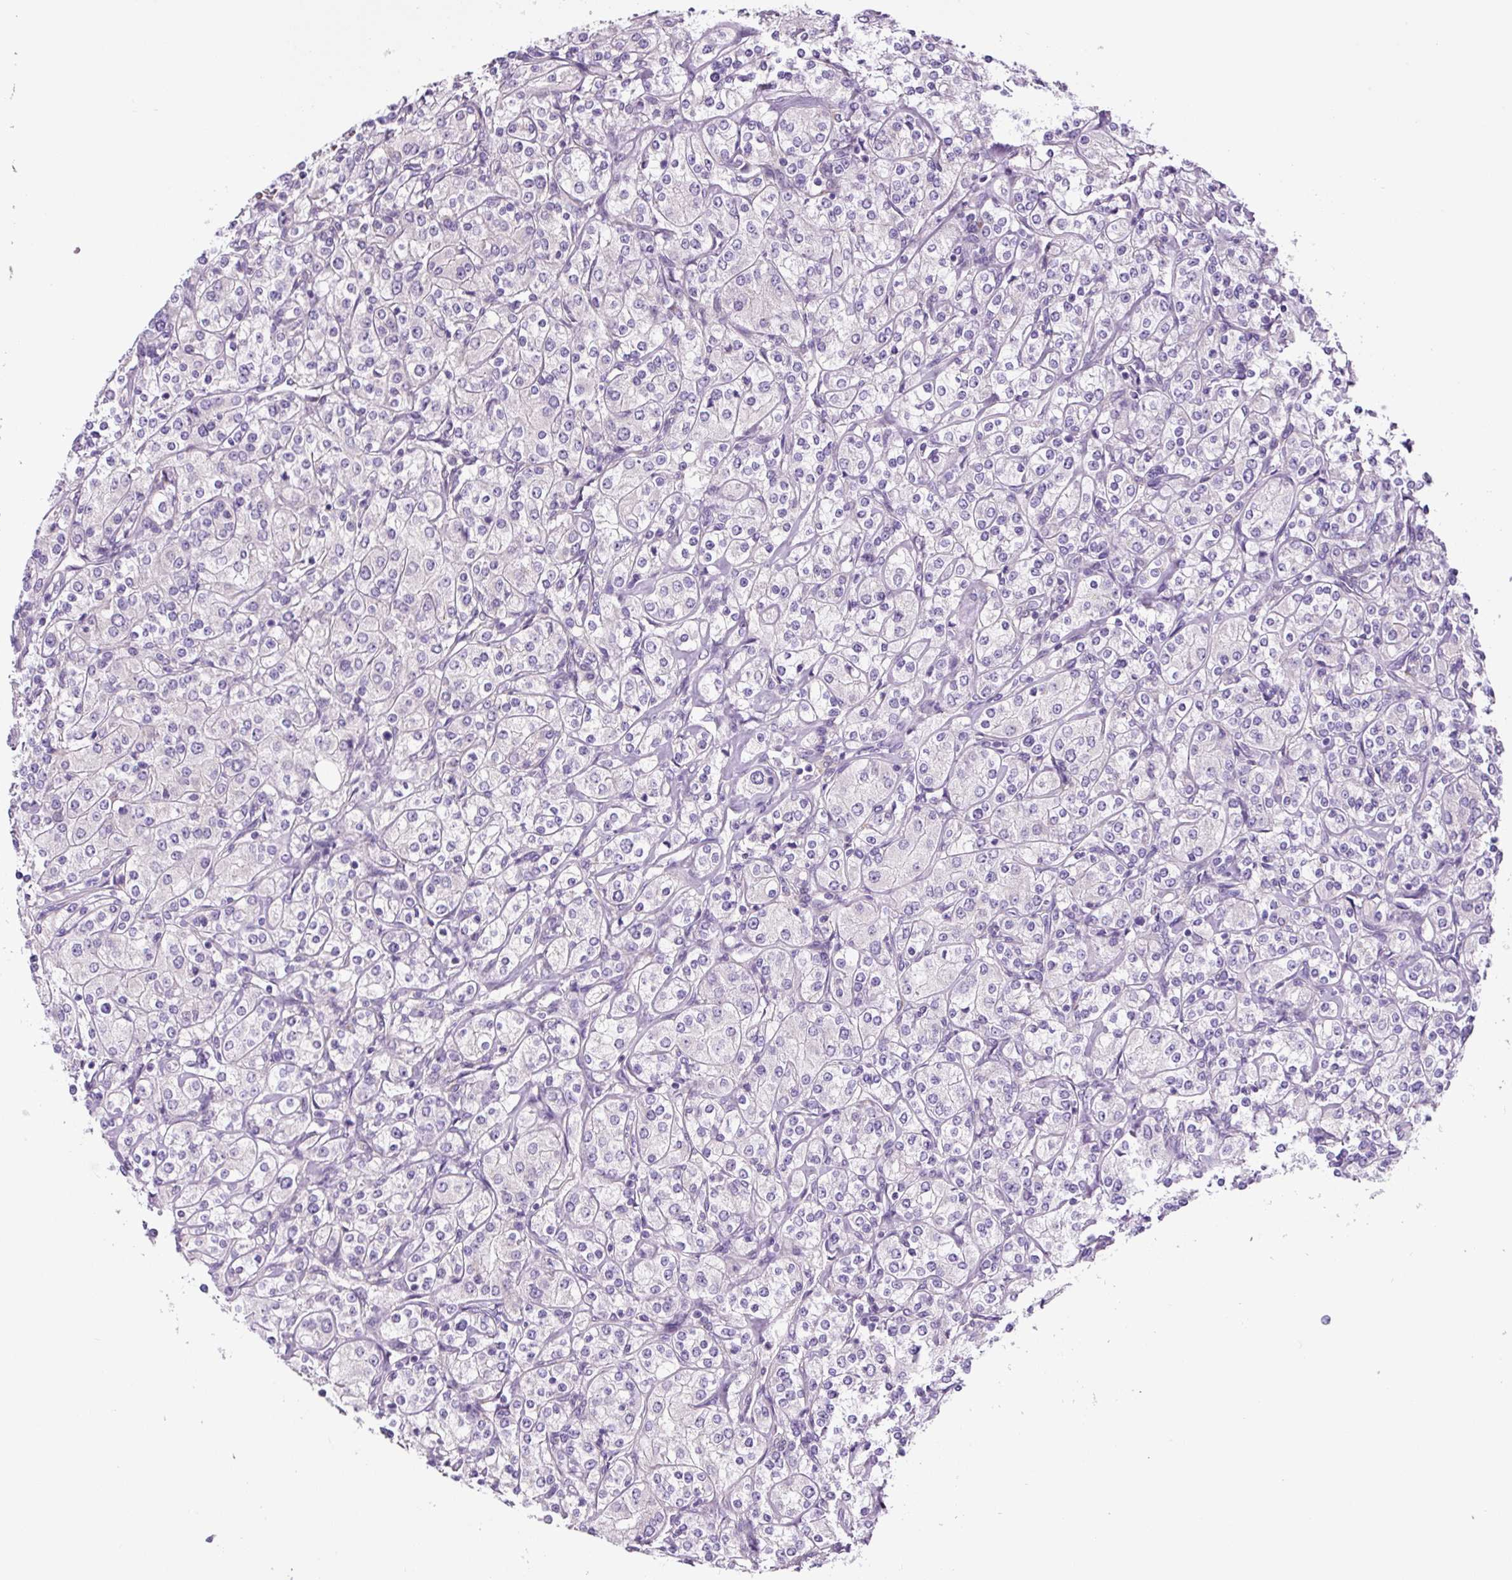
{"staining": {"intensity": "negative", "quantity": "none", "location": "none"}, "tissue": "renal cancer", "cell_type": "Tumor cells", "image_type": "cancer", "snomed": [{"axis": "morphology", "description": "Adenocarcinoma, NOS"}, {"axis": "topography", "description": "Kidney"}], "caption": "Renal adenocarcinoma was stained to show a protein in brown. There is no significant positivity in tumor cells. Brightfield microscopy of immunohistochemistry (IHC) stained with DAB (brown) and hematoxylin (blue), captured at high magnification.", "gene": "GORASP1", "patient": {"sex": "male", "age": 77}}